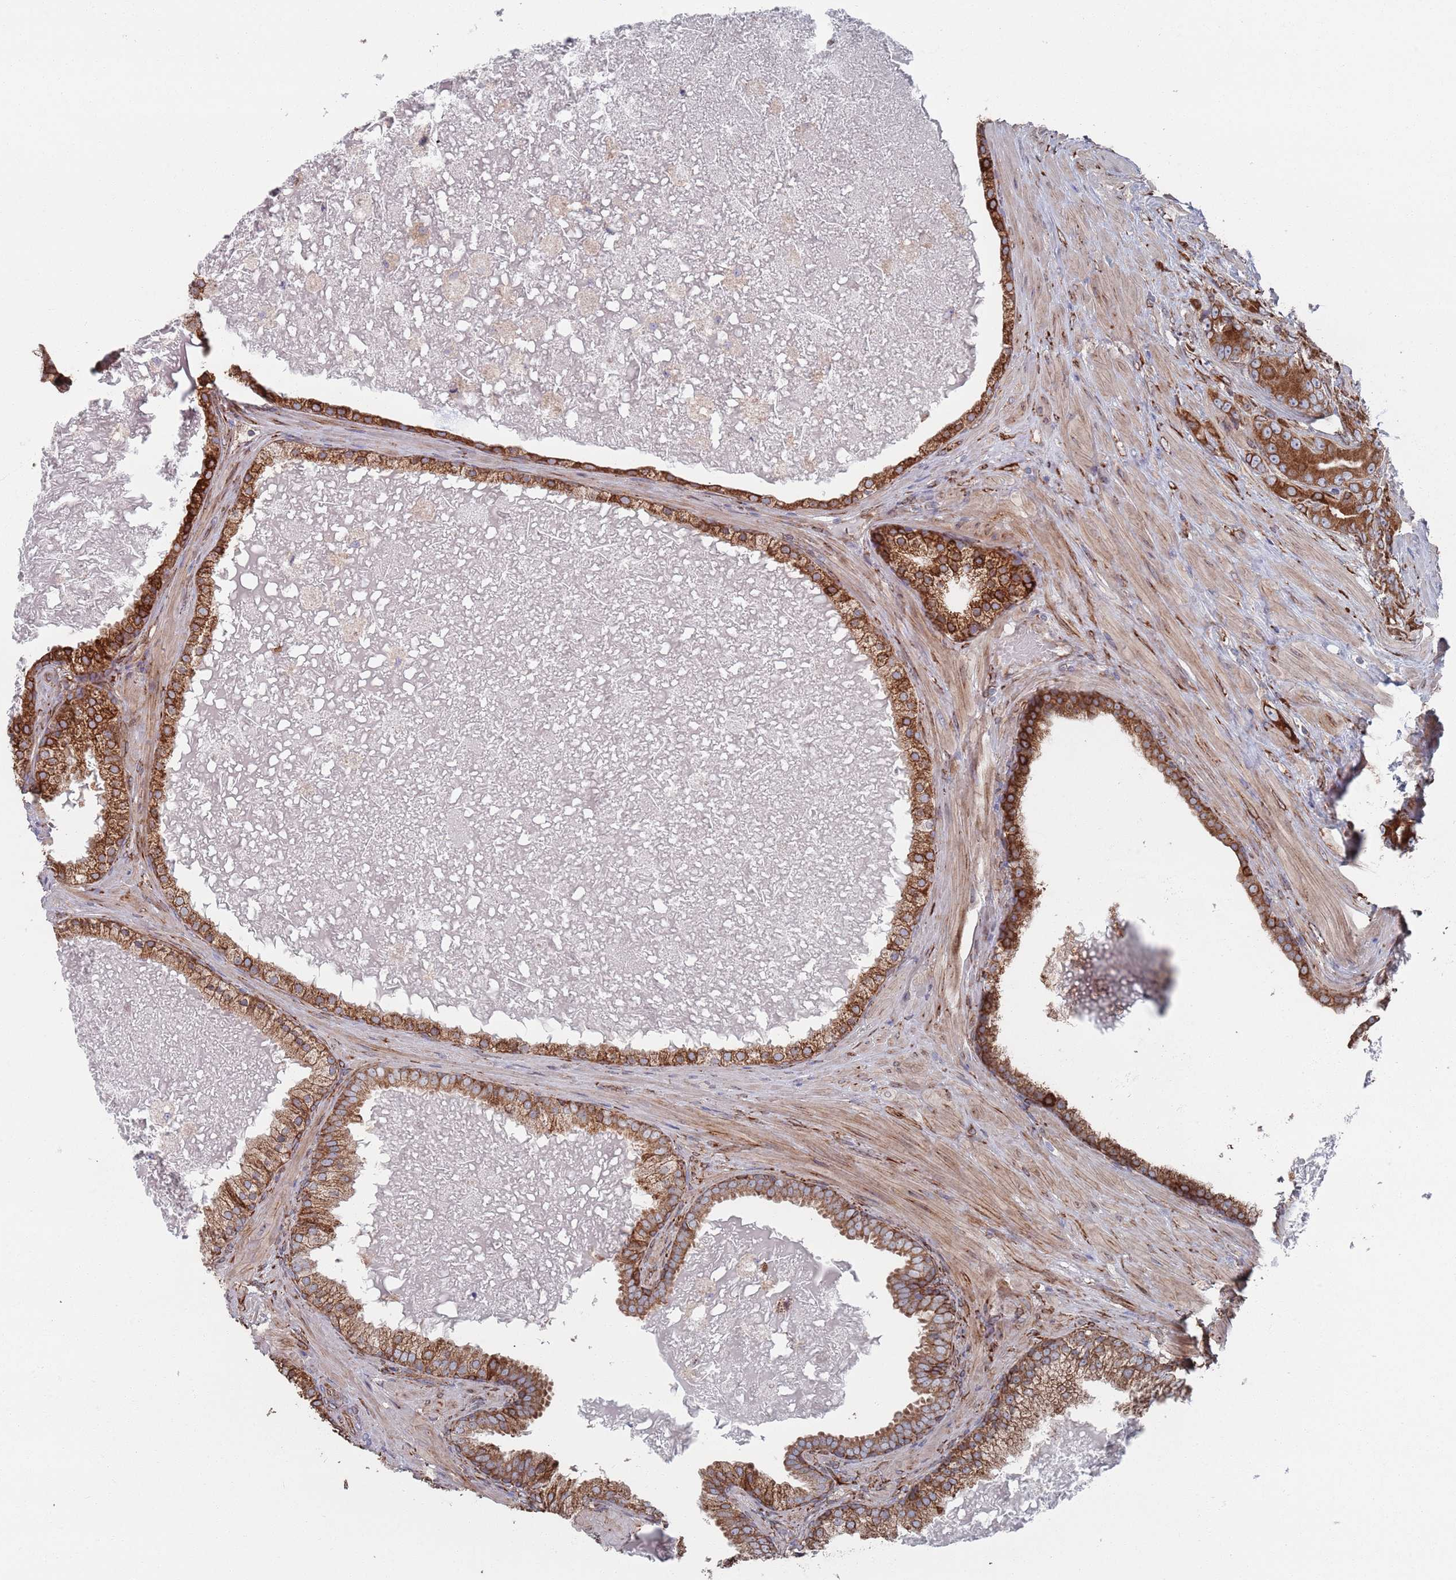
{"staining": {"intensity": "moderate", "quantity": ">75%", "location": "cytoplasmic/membranous"}, "tissue": "prostate cancer", "cell_type": "Tumor cells", "image_type": "cancer", "snomed": [{"axis": "morphology", "description": "Adenocarcinoma, High grade"}, {"axis": "topography", "description": "Prostate"}], "caption": "Protein staining demonstrates moderate cytoplasmic/membranous expression in about >75% of tumor cells in high-grade adenocarcinoma (prostate). (DAB IHC, brown staining for protein, blue staining for nuclei).", "gene": "CCDC106", "patient": {"sex": "male", "age": 55}}